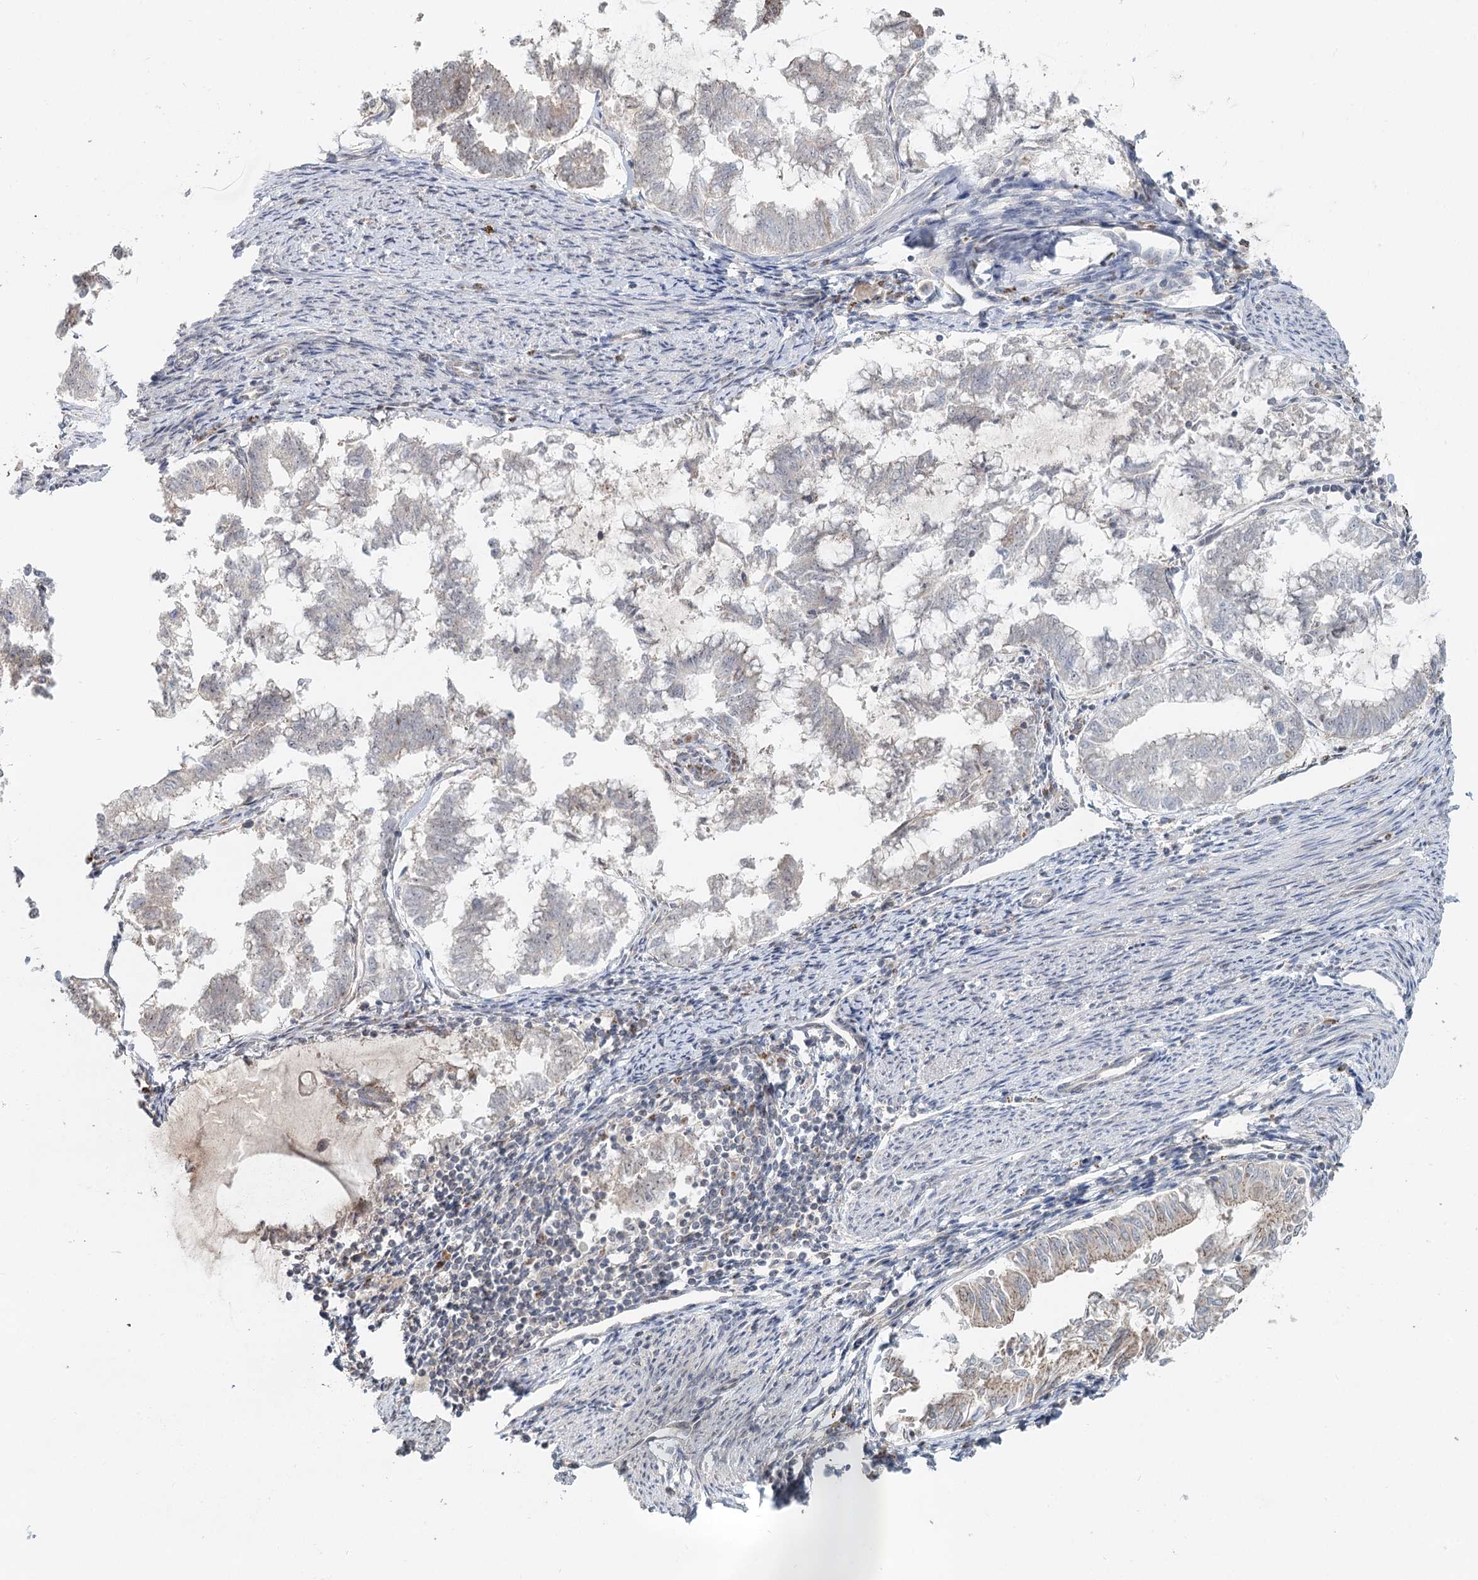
{"staining": {"intensity": "weak", "quantity": "<25%", "location": "cytoplasmic/membranous"}, "tissue": "endometrial cancer", "cell_type": "Tumor cells", "image_type": "cancer", "snomed": [{"axis": "morphology", "description": "Adenocarcinoma, NOS"}, {"axis": "topography", "description": "Endometrium"}], "caption": "Protein analysis of endometrial adenocarcinoma reveals no significant positivity in tumor cells.", "gene": "GPALPP1", "patient": {"sex": "female", "age": 79}}